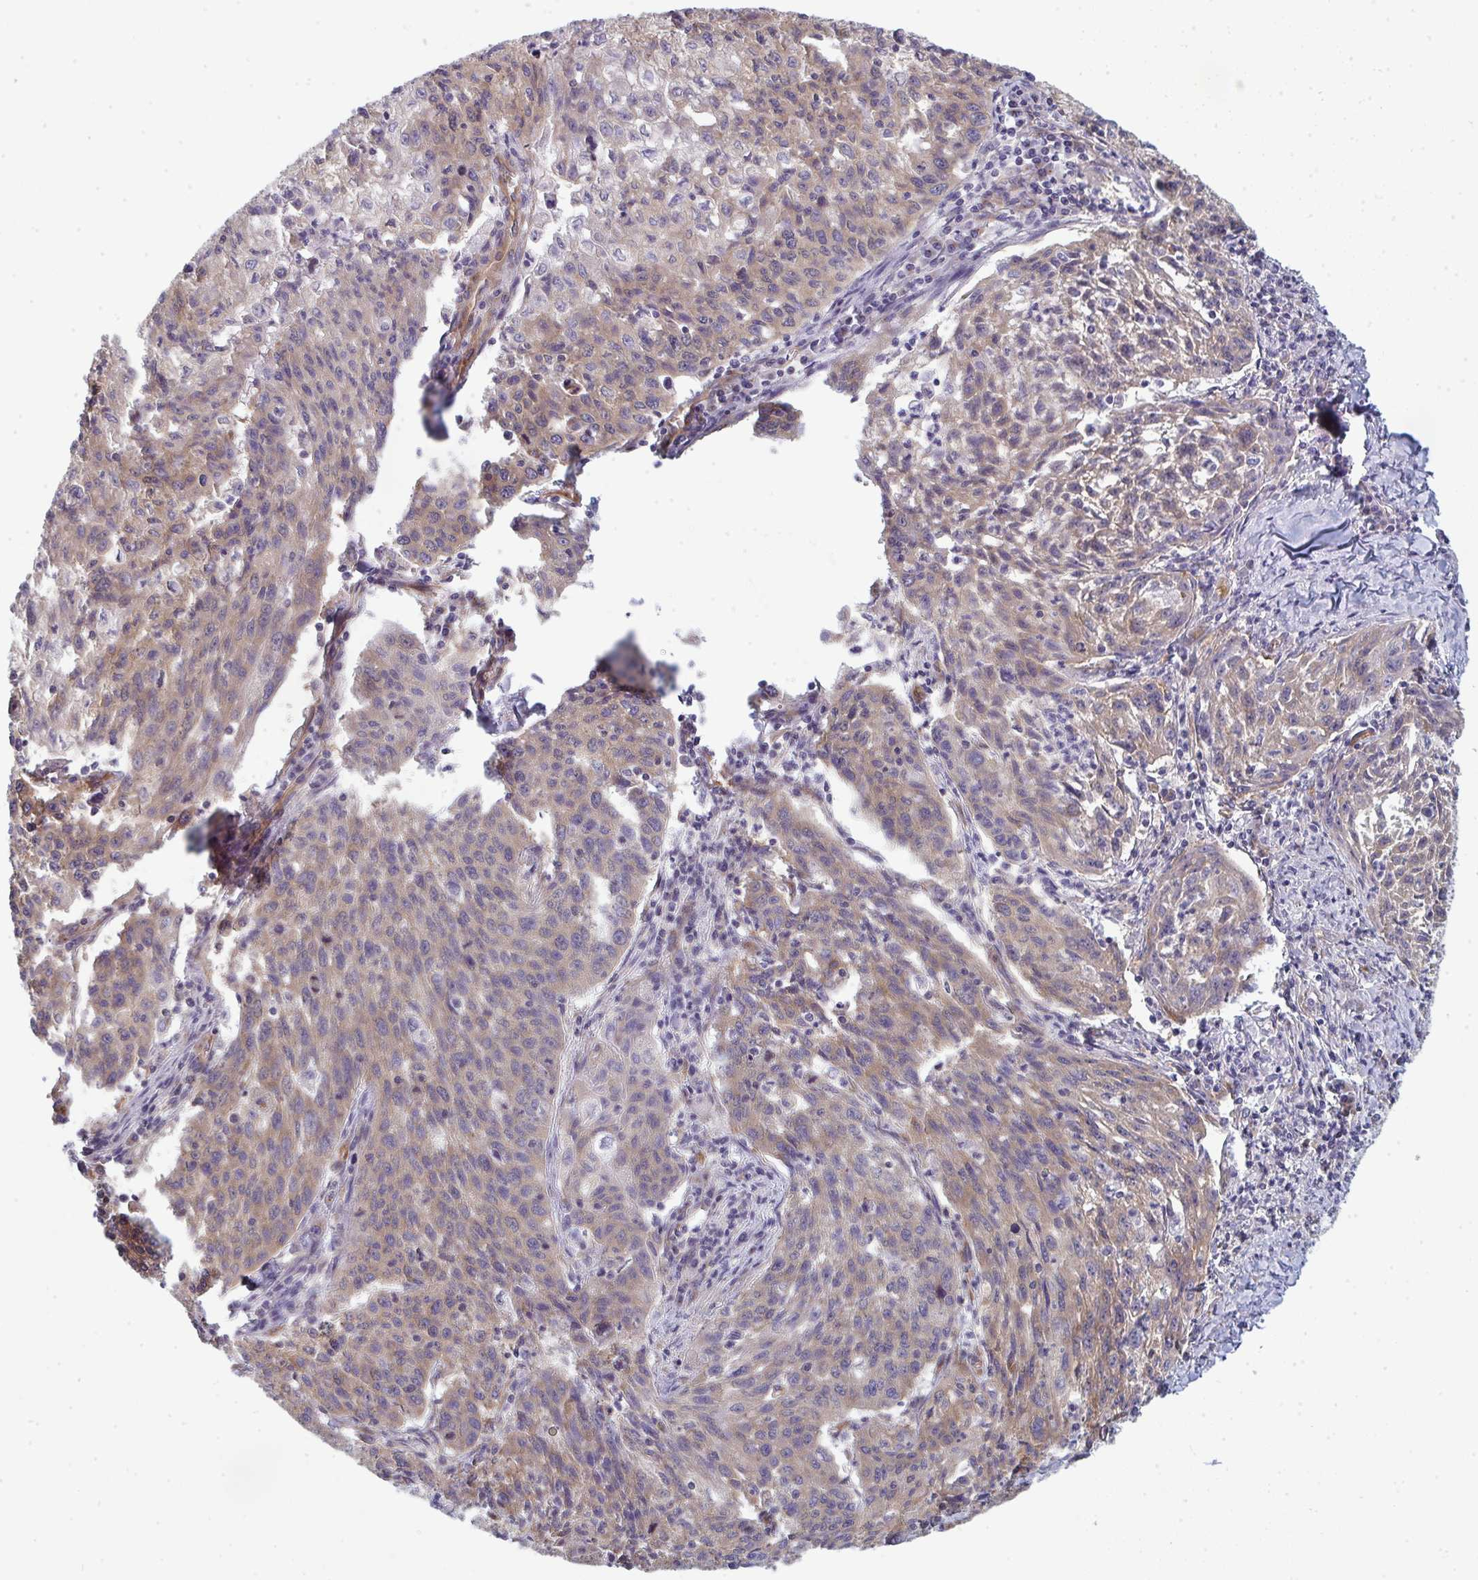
{"staining": {"intensity": "weak", "quantity": ">75%", "location": "cytoplasmic/membranous"}, "tissue": "lung cancer", "cell_type": "Tumor cells", "image_type": "cancer", "snomed": [{"axis": "morphology", "description": "Squamous cell carcinoma, NOS"}, {"axis": "morphology", "description": "Squamous cell carcinoma, metastatic, NOS"}, {"axis": "topography", "description": "Bronchus"}, {"axis": "topography", "description": "Lung"}], "caption": "The immunohistochemical stain shows weak cytoplasmic/membranous expression in tumor cells of squamous cell carcinoma (lung) tissue.", "gene": "DYNC1I2", "patient": {"sex": "male", "age": 62}}